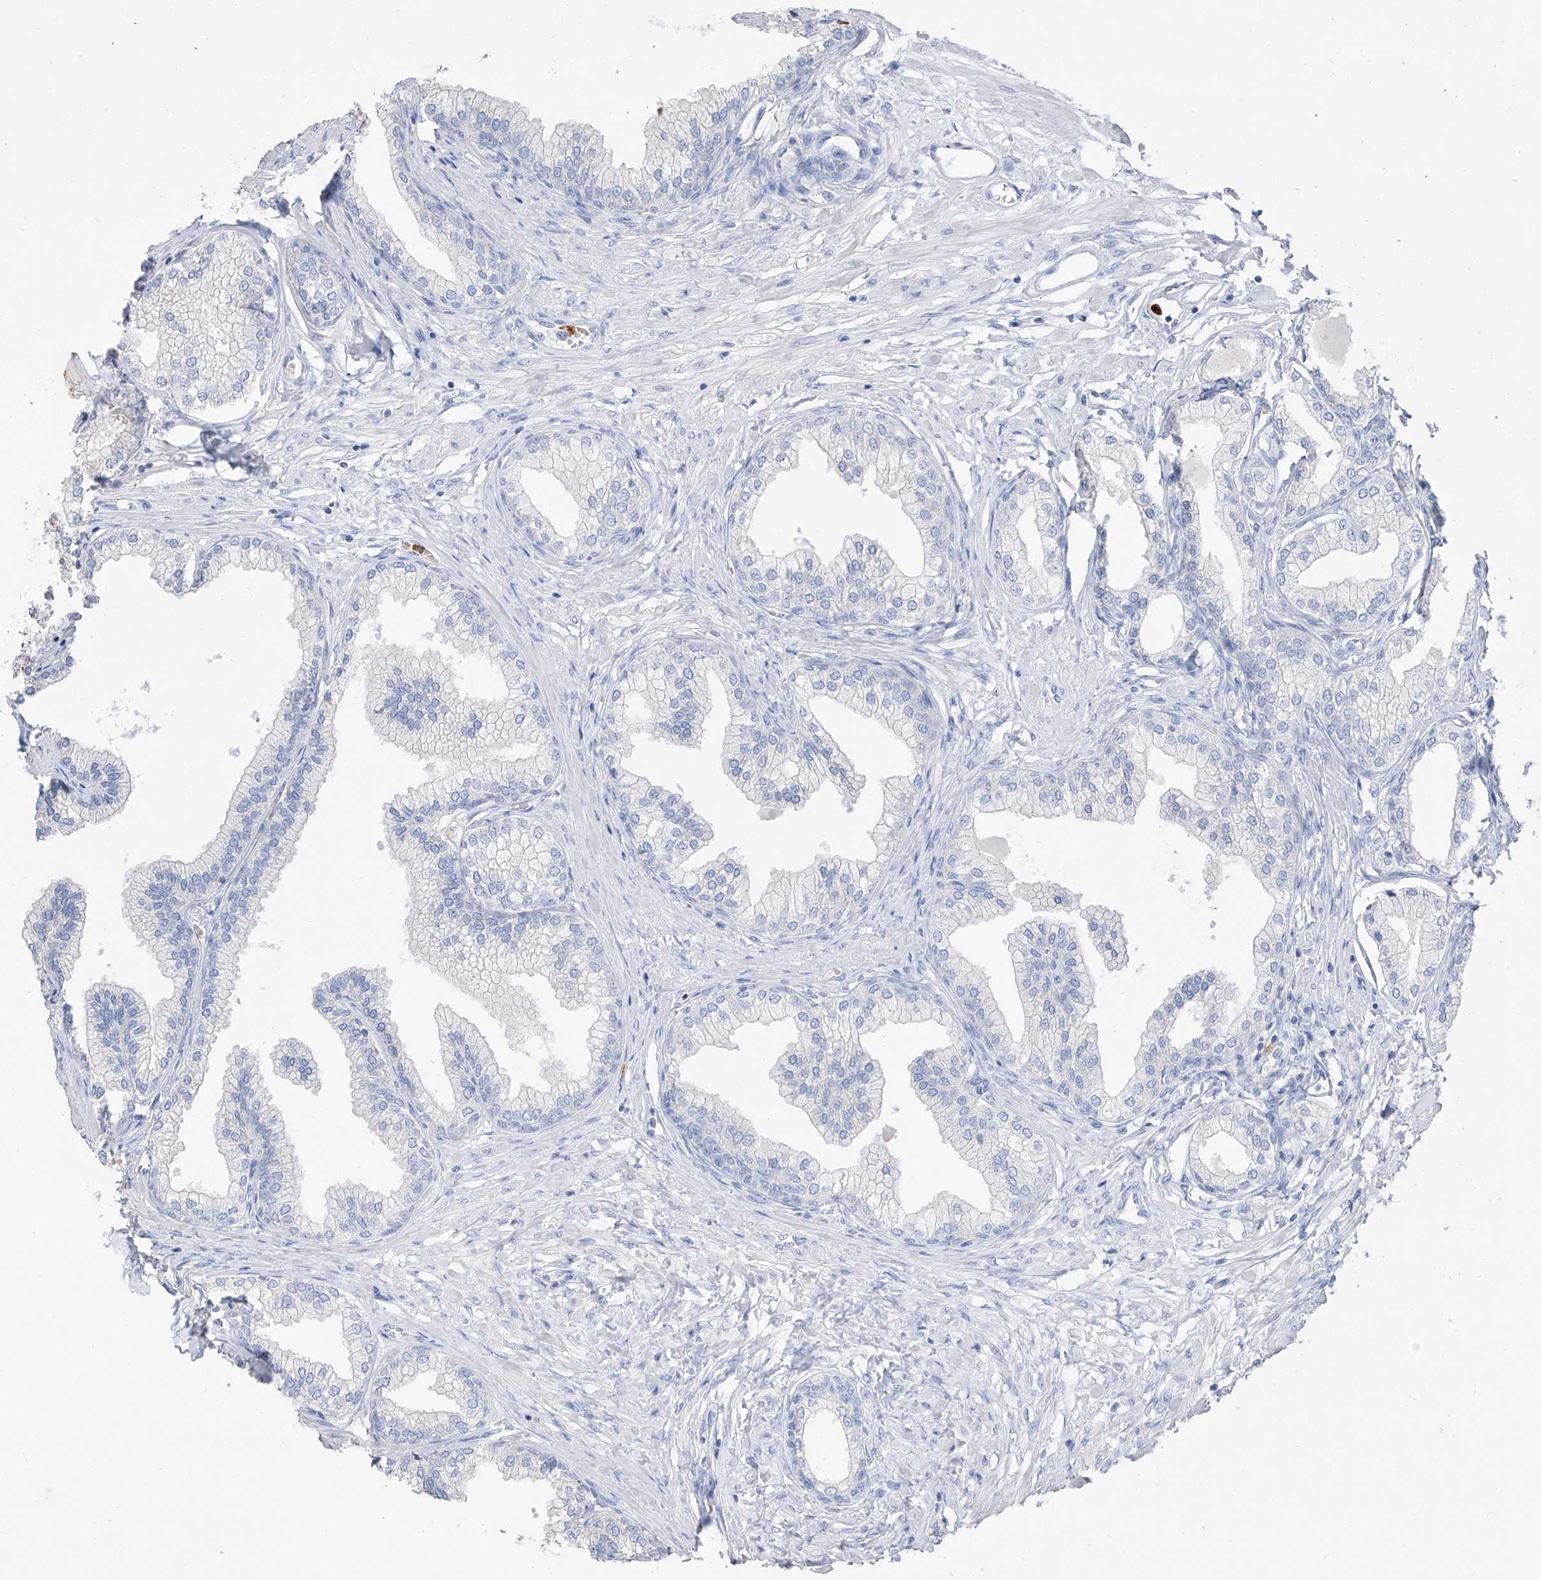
{"staining": {"intensity": "negative", "quantity": "none", "location": "none"}, "tissue": "prostate", "cell_type": "Glandular cells", "image_type": "normal", "snomed": [{"axis": "morphology", "description": "Normal tissue, NOS"}, {"axis": "morphology", "description": "Urothelial carcinoma, Low grade"}, {"axis": "topography", "description": "Urinary bladder"}, {"axis": "topography", "description": "Prostate"}], "caption": "This histopathology image is of benign prostate stained with immunohistochemistry to label a protein in brown with the nuclei are counter-stained blue. There is no positivity in glandular cells. The staining was performed using DAB to visualize the protein expression in brown, while the nuclei were stained in blue with hematoxylin (Magnification: 20x).", "gene": "PAFAH1B3", "patient": {"sex": "male", "age": 60}}